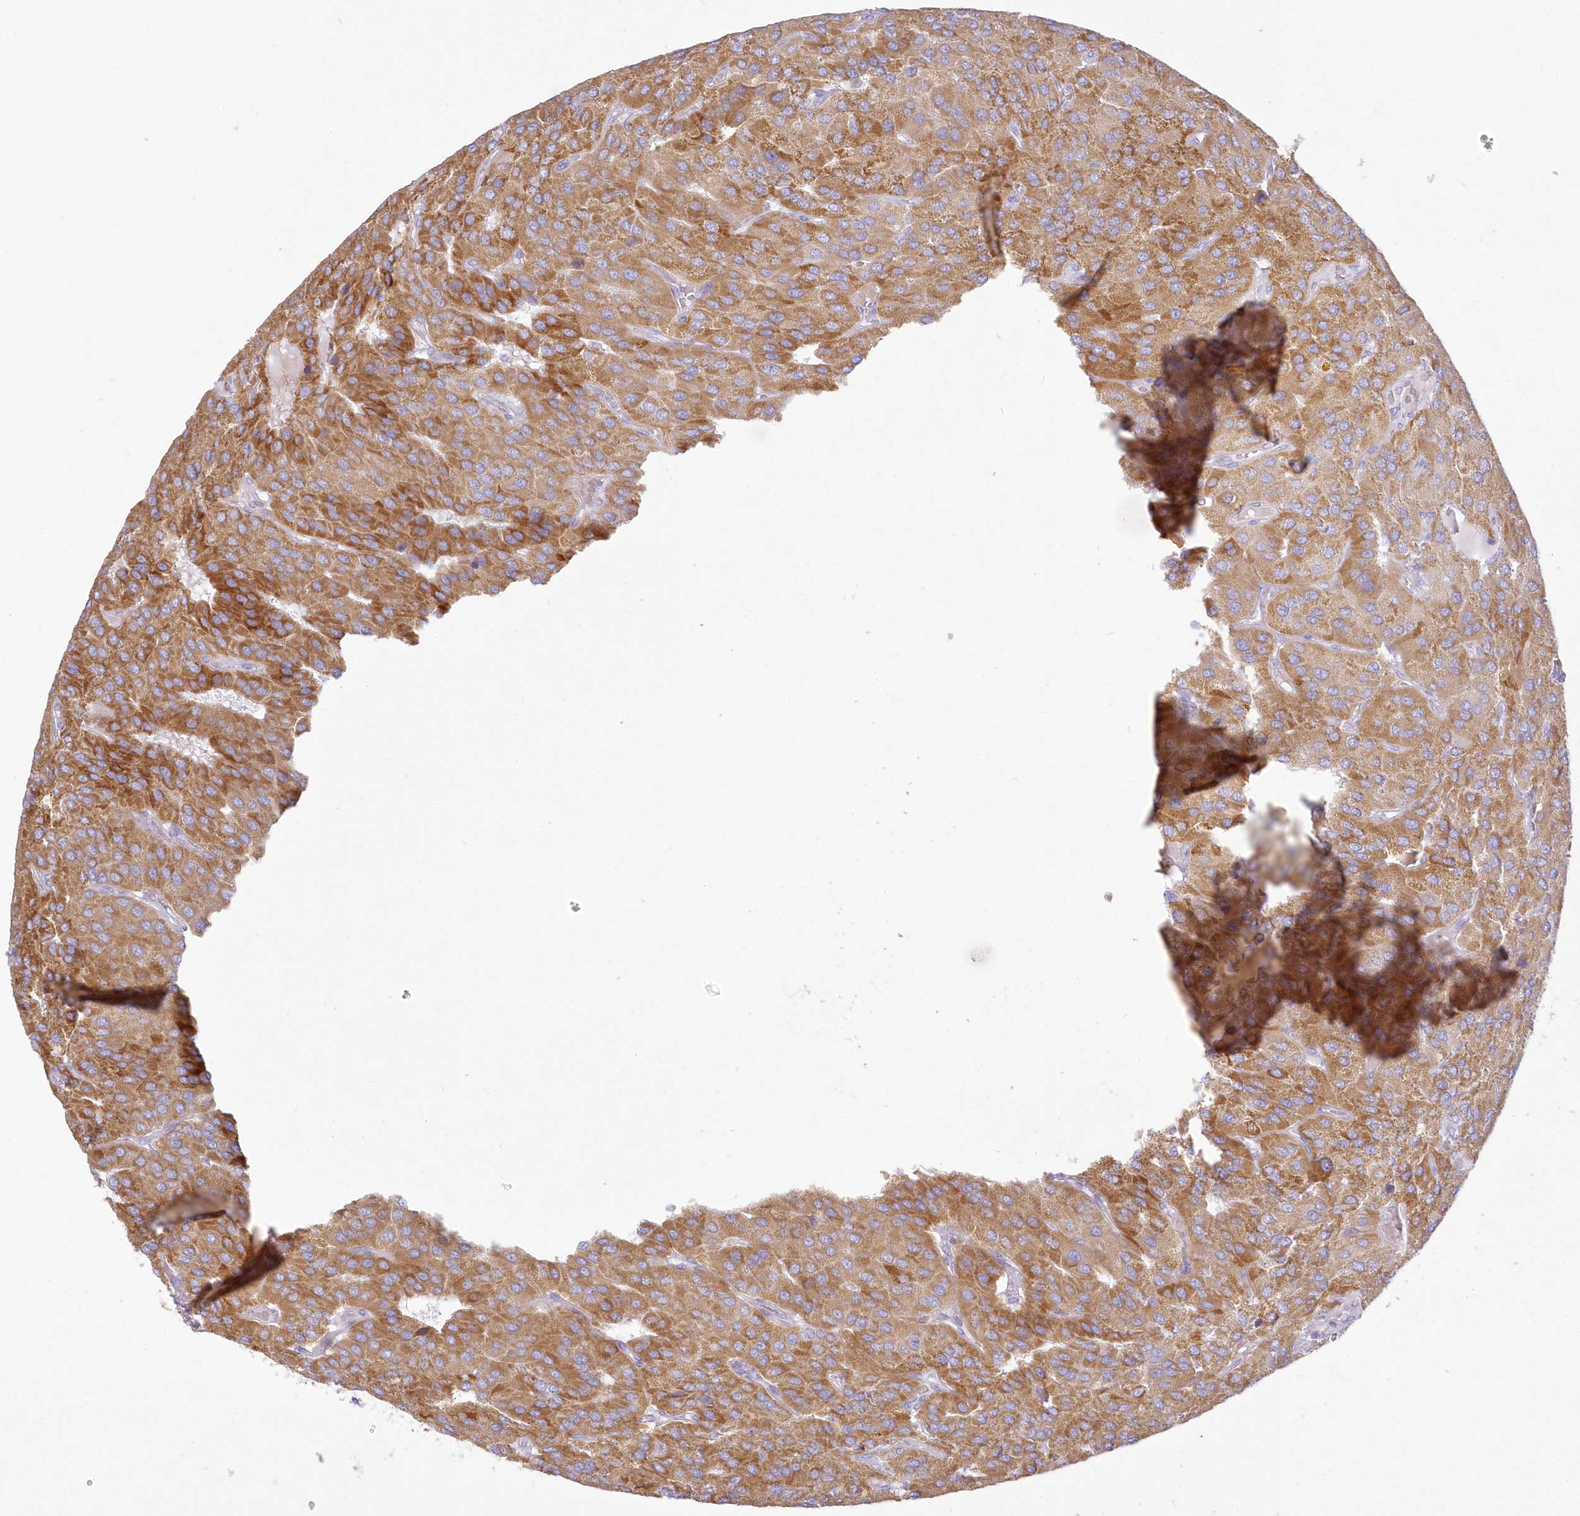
{"staining": {"intensity": "moderate", "quantity": ">75%", "location": "cytoplasmic/membranous"}, "tissue": "parathyroid gland", "cell_type": "Glandular cells", "image_type": "normal", "snomed": [{"axis": "morphology", "description": "Normal tissue, NOS"}, {"axis": "morphology", "description": "Adenoma, NOS"}, {"axis": "topography", "description": "Parathyroid gland"}], "caption": "The micrograph reveals staining of unremarkable parathyroid gland, revealing moderate cytoplasmic/membranous protein expression (brown color) within glandular cells. The protein is shown in brown color, while the nuclei are stained blue.", "gene": "TBC1D14", "patient": {"sex": "female", "age": 86}}